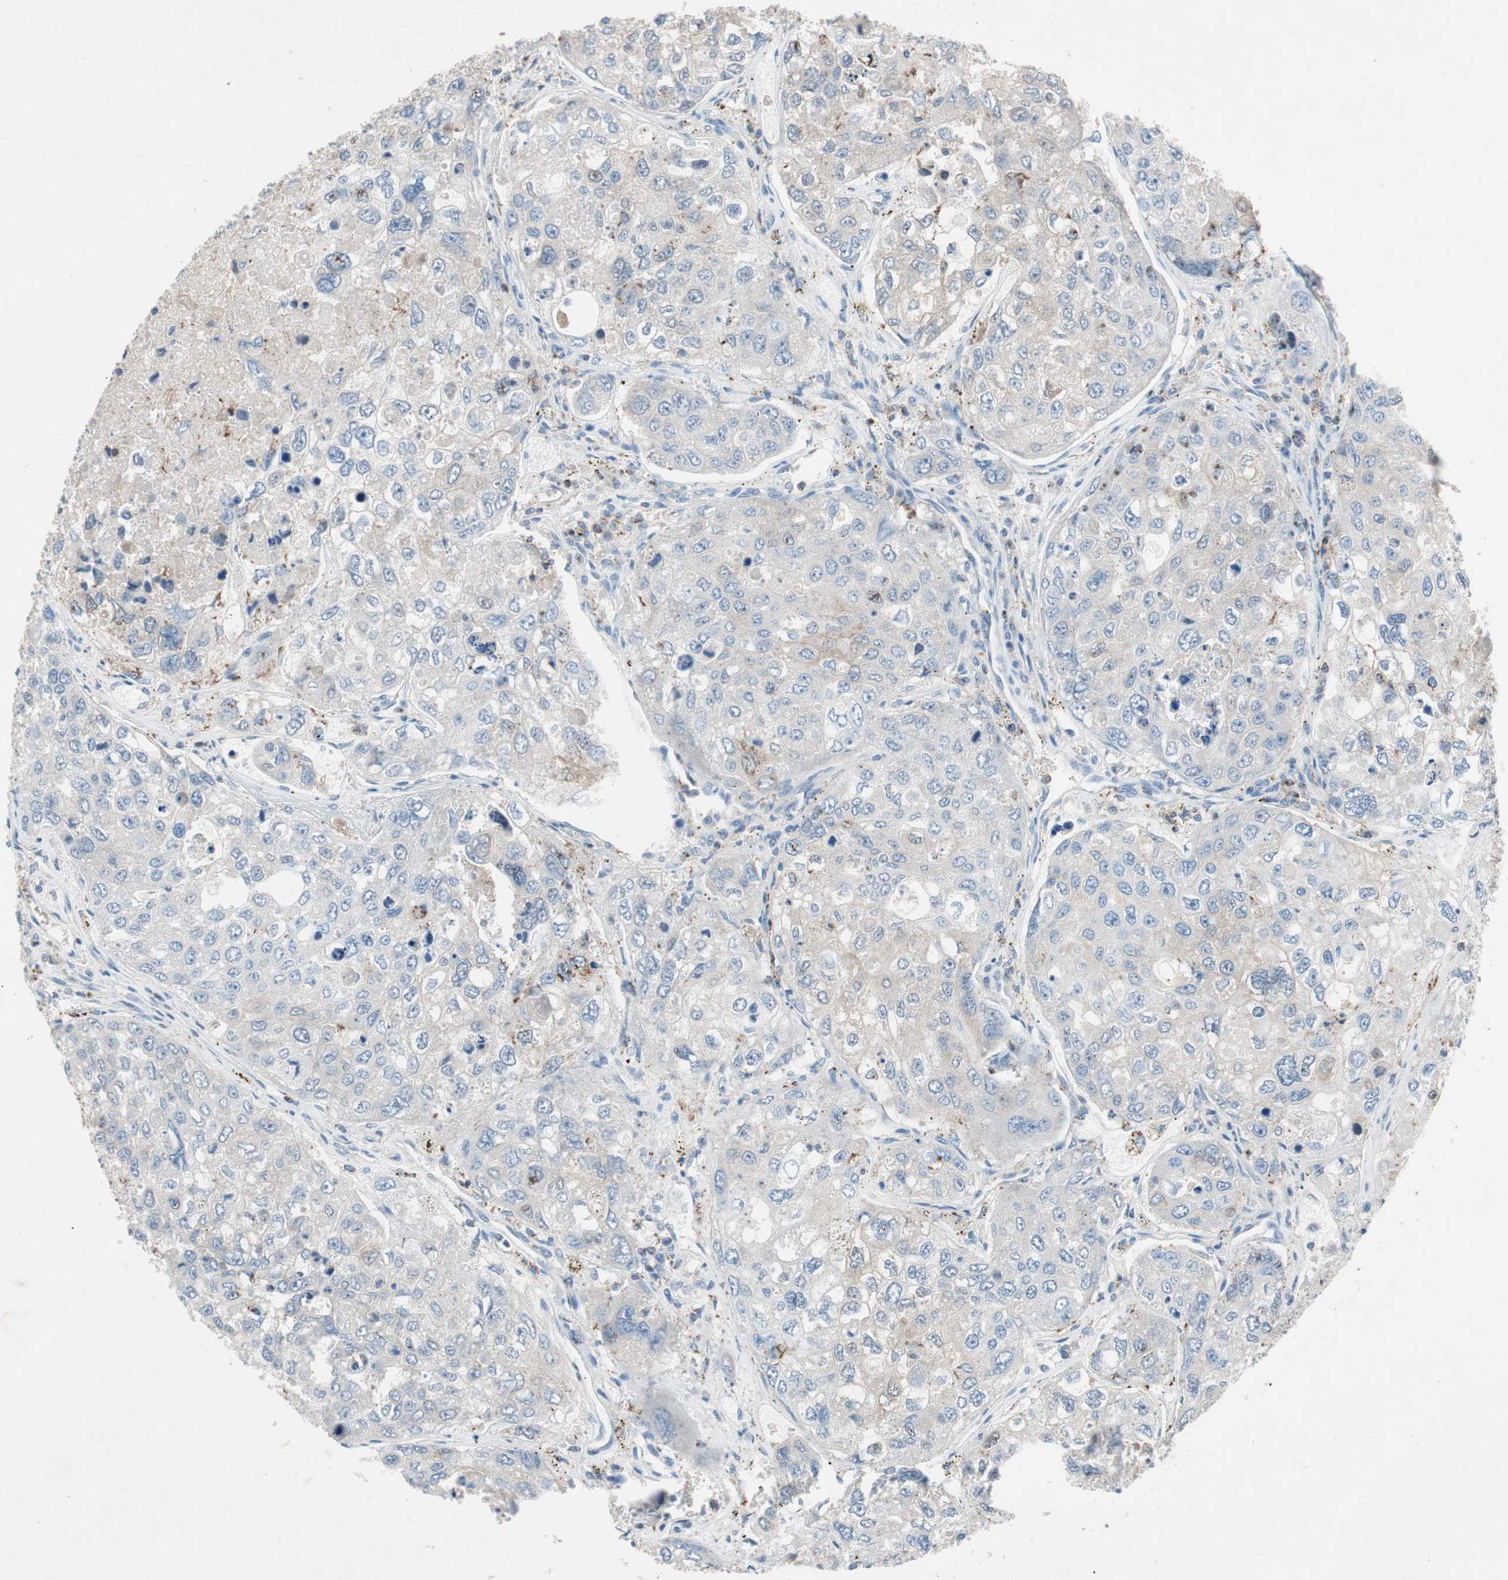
{"staining": {"intensity": "negative", "quantity": "none", "location": "none"}, "tissue": "urothelial cancer", "cell_type": "Tumor cells", "image_type": "cancer", "snomed": [{"axis": "morphology", "description": "Urothelial carcinoma, High grade"}, {"axis": "topography", "description": "Lymph node"}, {"axis": "topography", "description": "Urinary bladder"}], "caption": "Tumor cells show no significant protein positivity in high-grade urothelial carcinoma.", "gene": "GALT", "patient": {"sex": "male", "age": 51}}